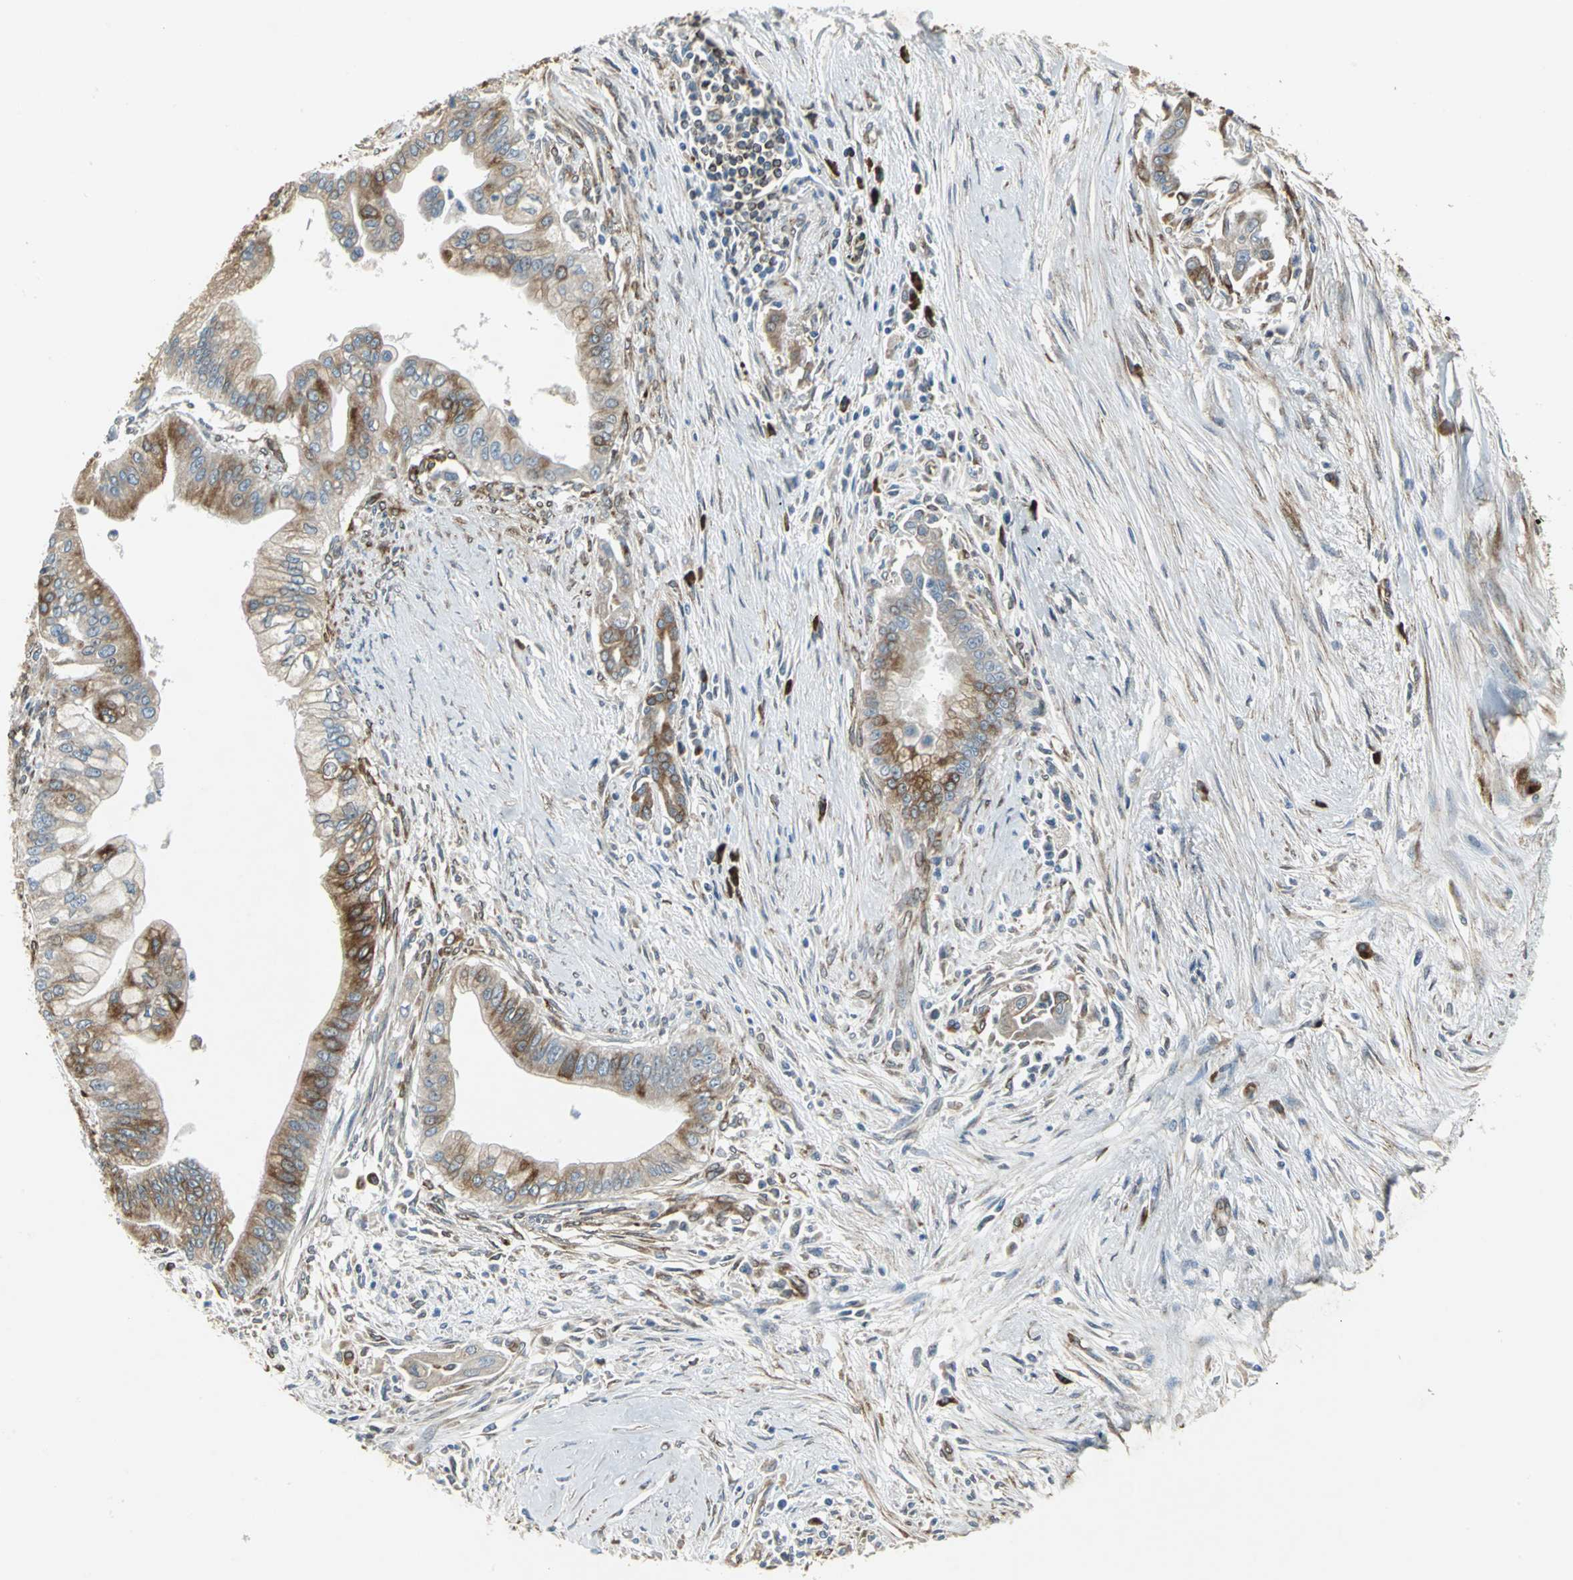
{"staining": {"intensity": "weak", "quantity": "25%-75%", "location": "cytoplasmic/membranous"}, "tissue": "pancreatic cancer", "cell_type": "Tumor cells", "image_type": "cancer", "snomed": [{"axis": "morphology", "description": "Adenocarcinoma, NOS"}, {"axis": "topography", "description": "Pancreas"}], "caption": "Immunohistochemical staining of pancreatic cancer (adenocarcinoma) reveals low levels of weak cytoplasmic/membranous protein staining in about 25%-75% of tumor cells. (DAB IHC, brown staining for protein, blue staining for nuclei).", "gene": "SYVN1", "patient": {"sex": "male", "age": 59}}